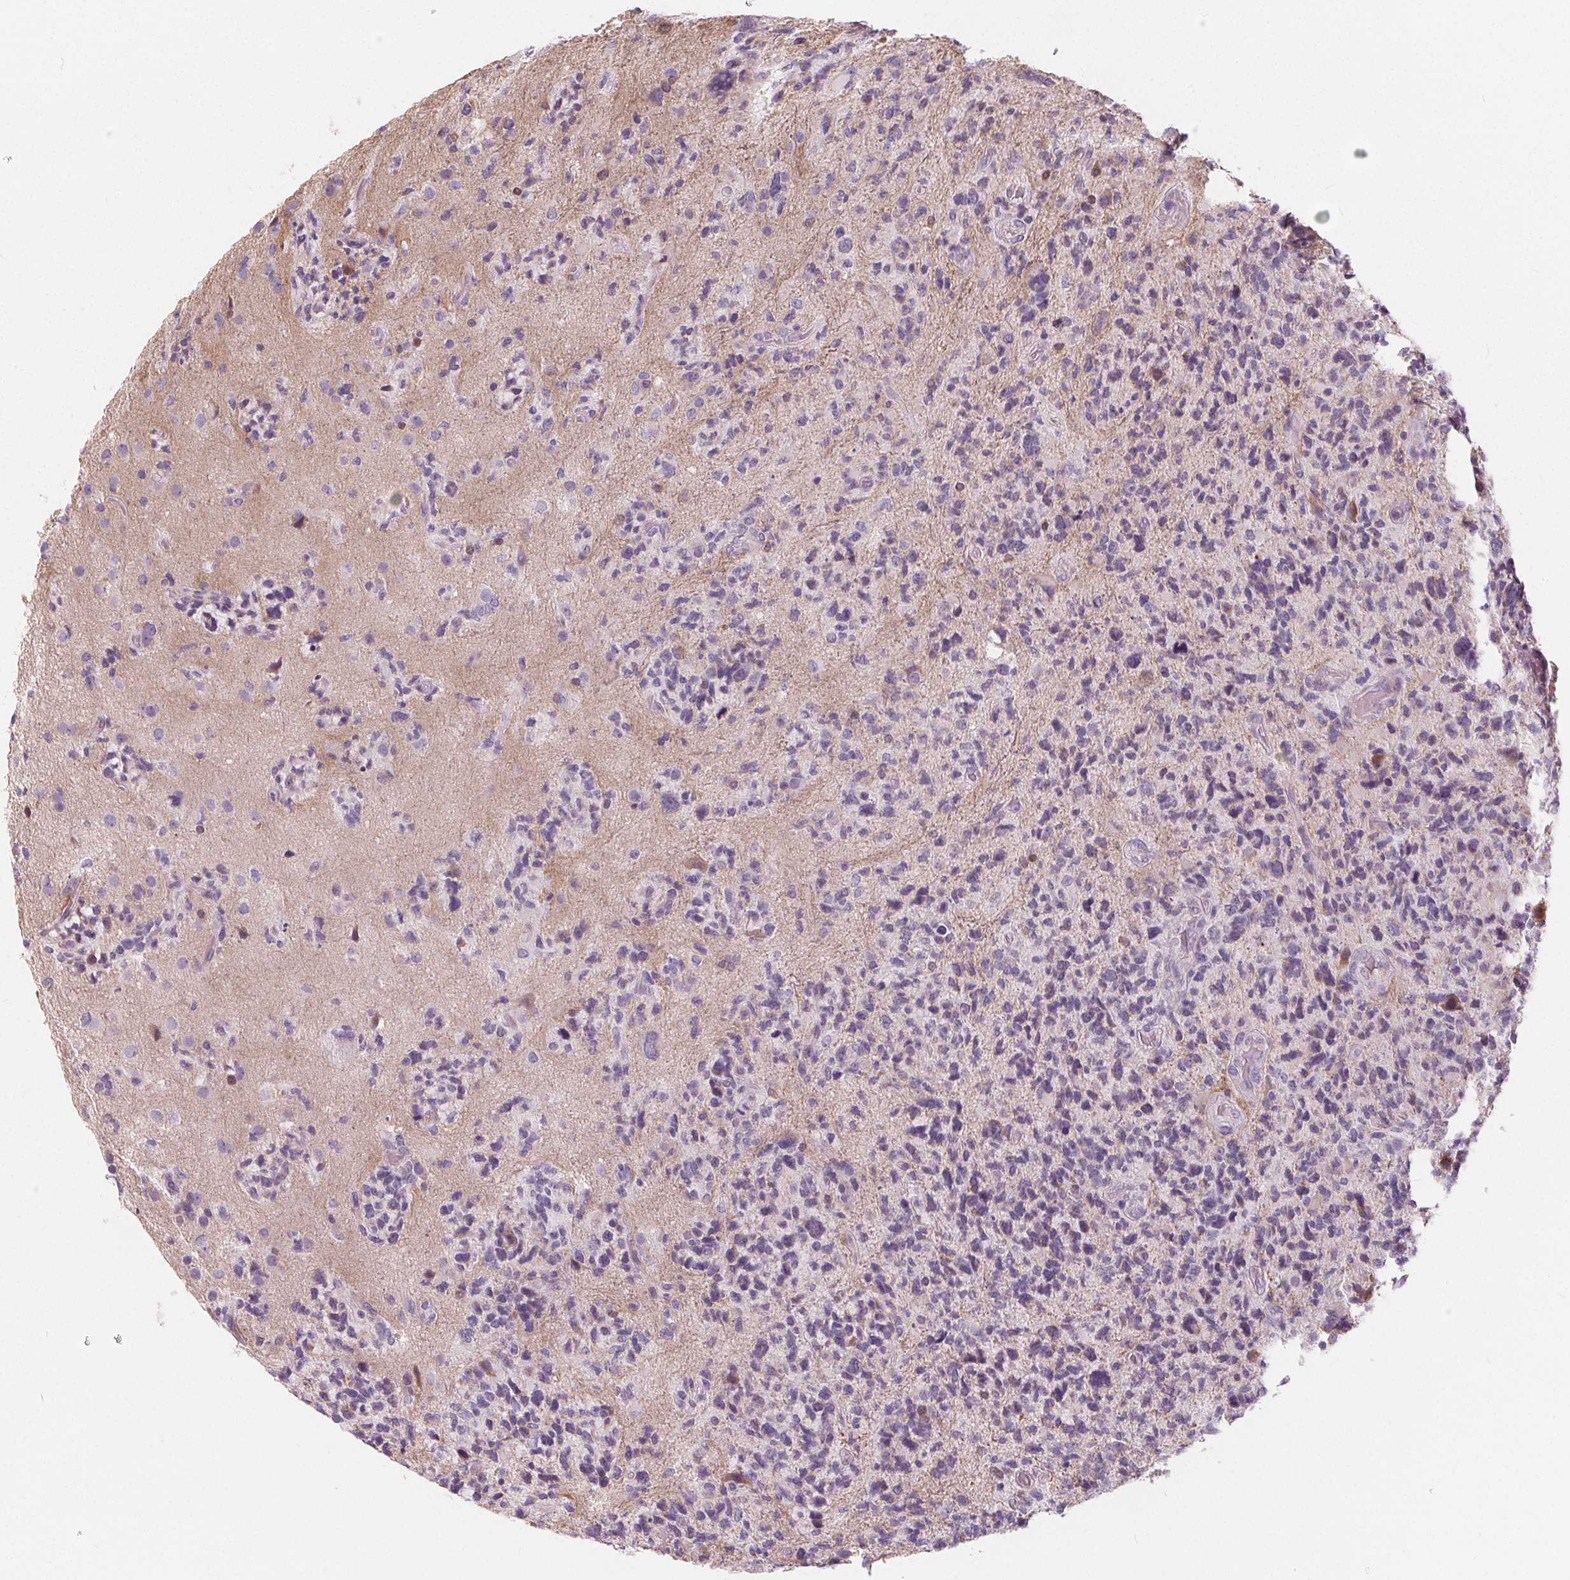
{"staining": {"intensity": "negative", "quantity": "none", "location": "none"}, "tissue": "glioma", "cell_type": "Tumor cells", "image_type": "cancer", "snomed": [{"axis": "morphology", "description": "Glioma, malignant, High grade"}, {"axis": "topography", "description": "Brain"}], "caption": "Tumor cells are negative for brown protein staining in high-grade glioma (malignant). (DAB IHC, high magnification).", "gene": "NUP210L", "patient": {"sex": "female", "age": 71}}